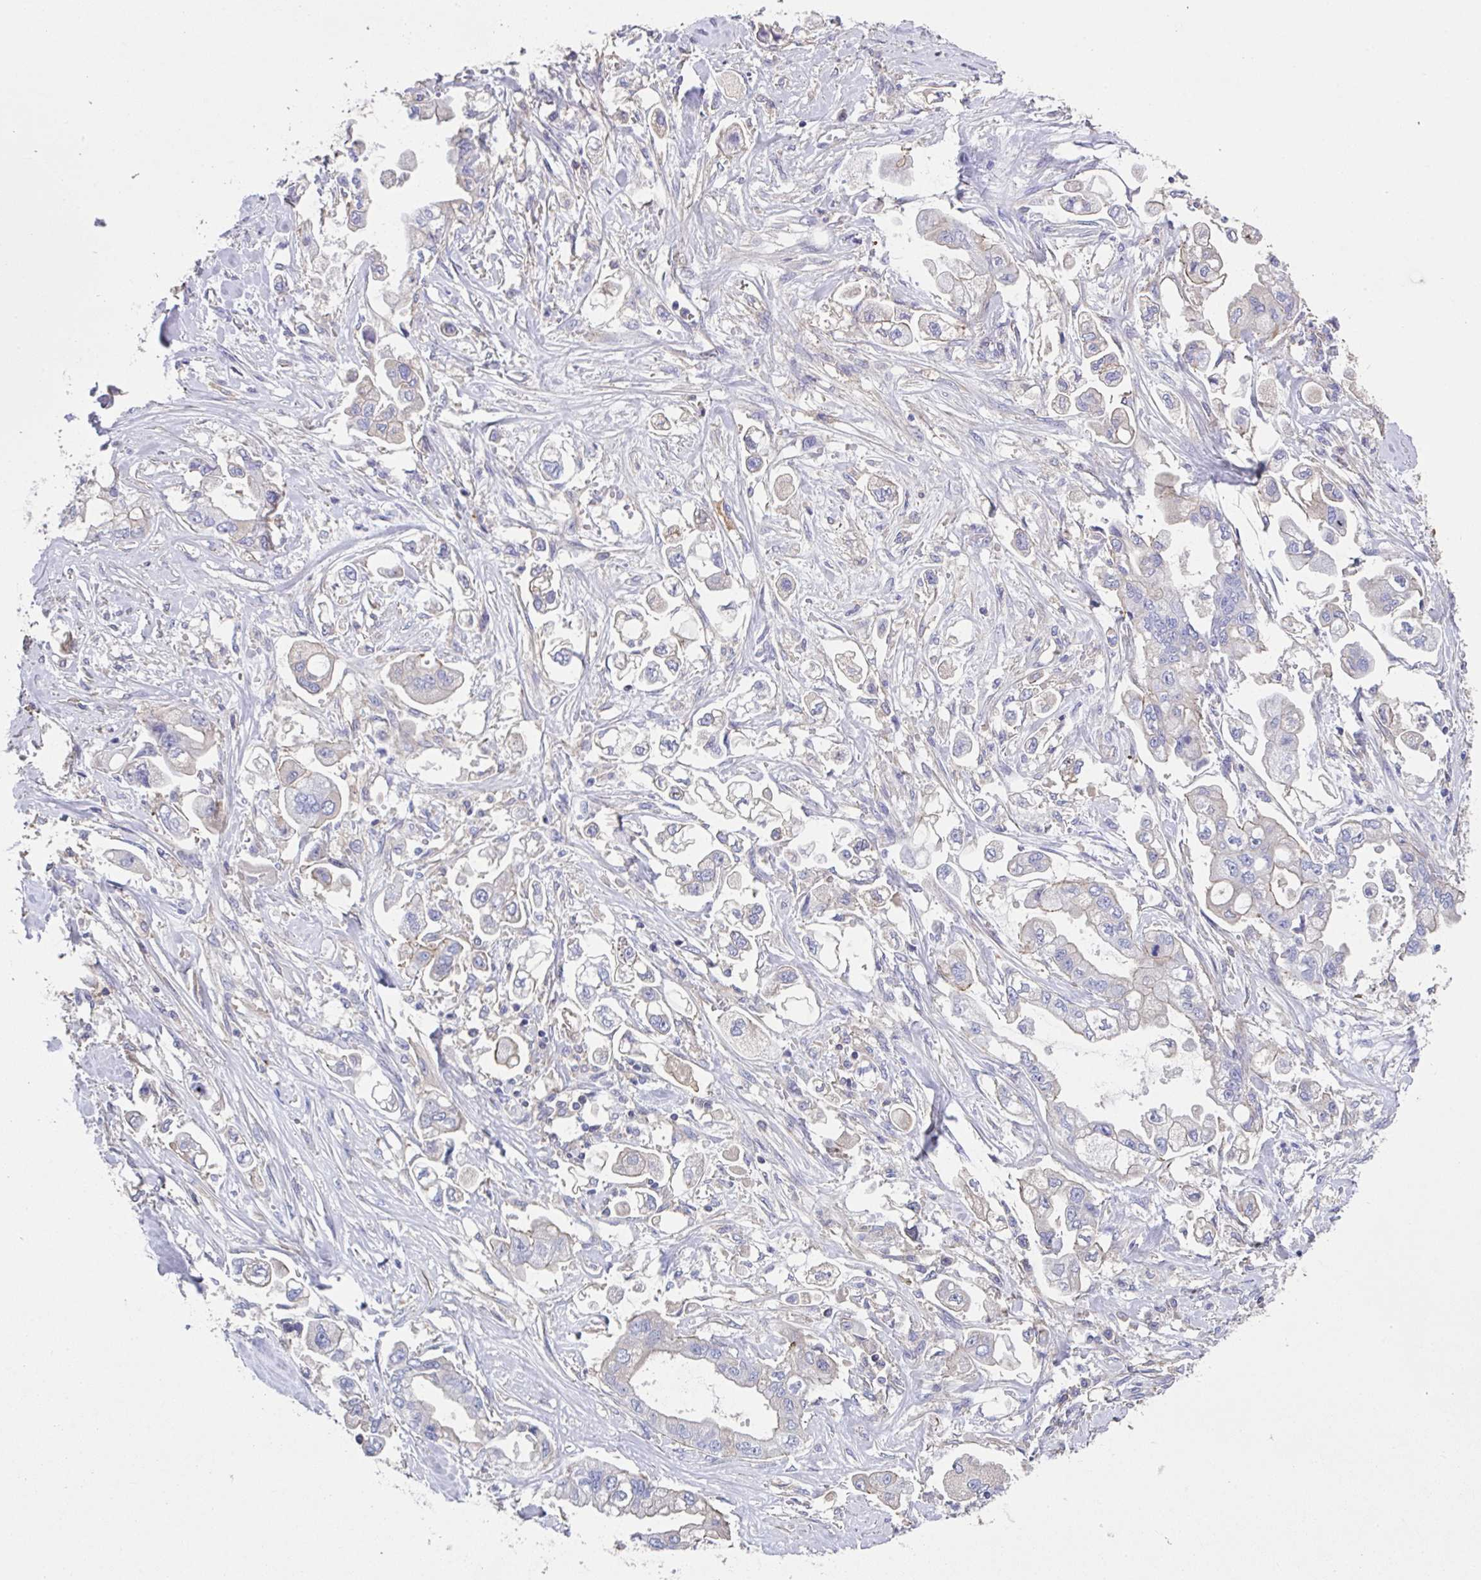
{"staining": {"intensity": "weak", "quantity": "<25%", "location": "cytoplasmic/membranous"}, "tissue": "stomach cancer", "cell_type": "Tumor cells", "image_type": "cancer", "snomed": [{"axis": "morphology", "description": "Adenocarcinoma, NOS"}, {"axis": "topography", "description": "Stomach"}], "caption": "This is an IHC histopathology image of stomach adenocarcinoma. There is no expression in tumor cells.", "gene": "ZNF813", "patient": {"sex": "male", "age": 62}}